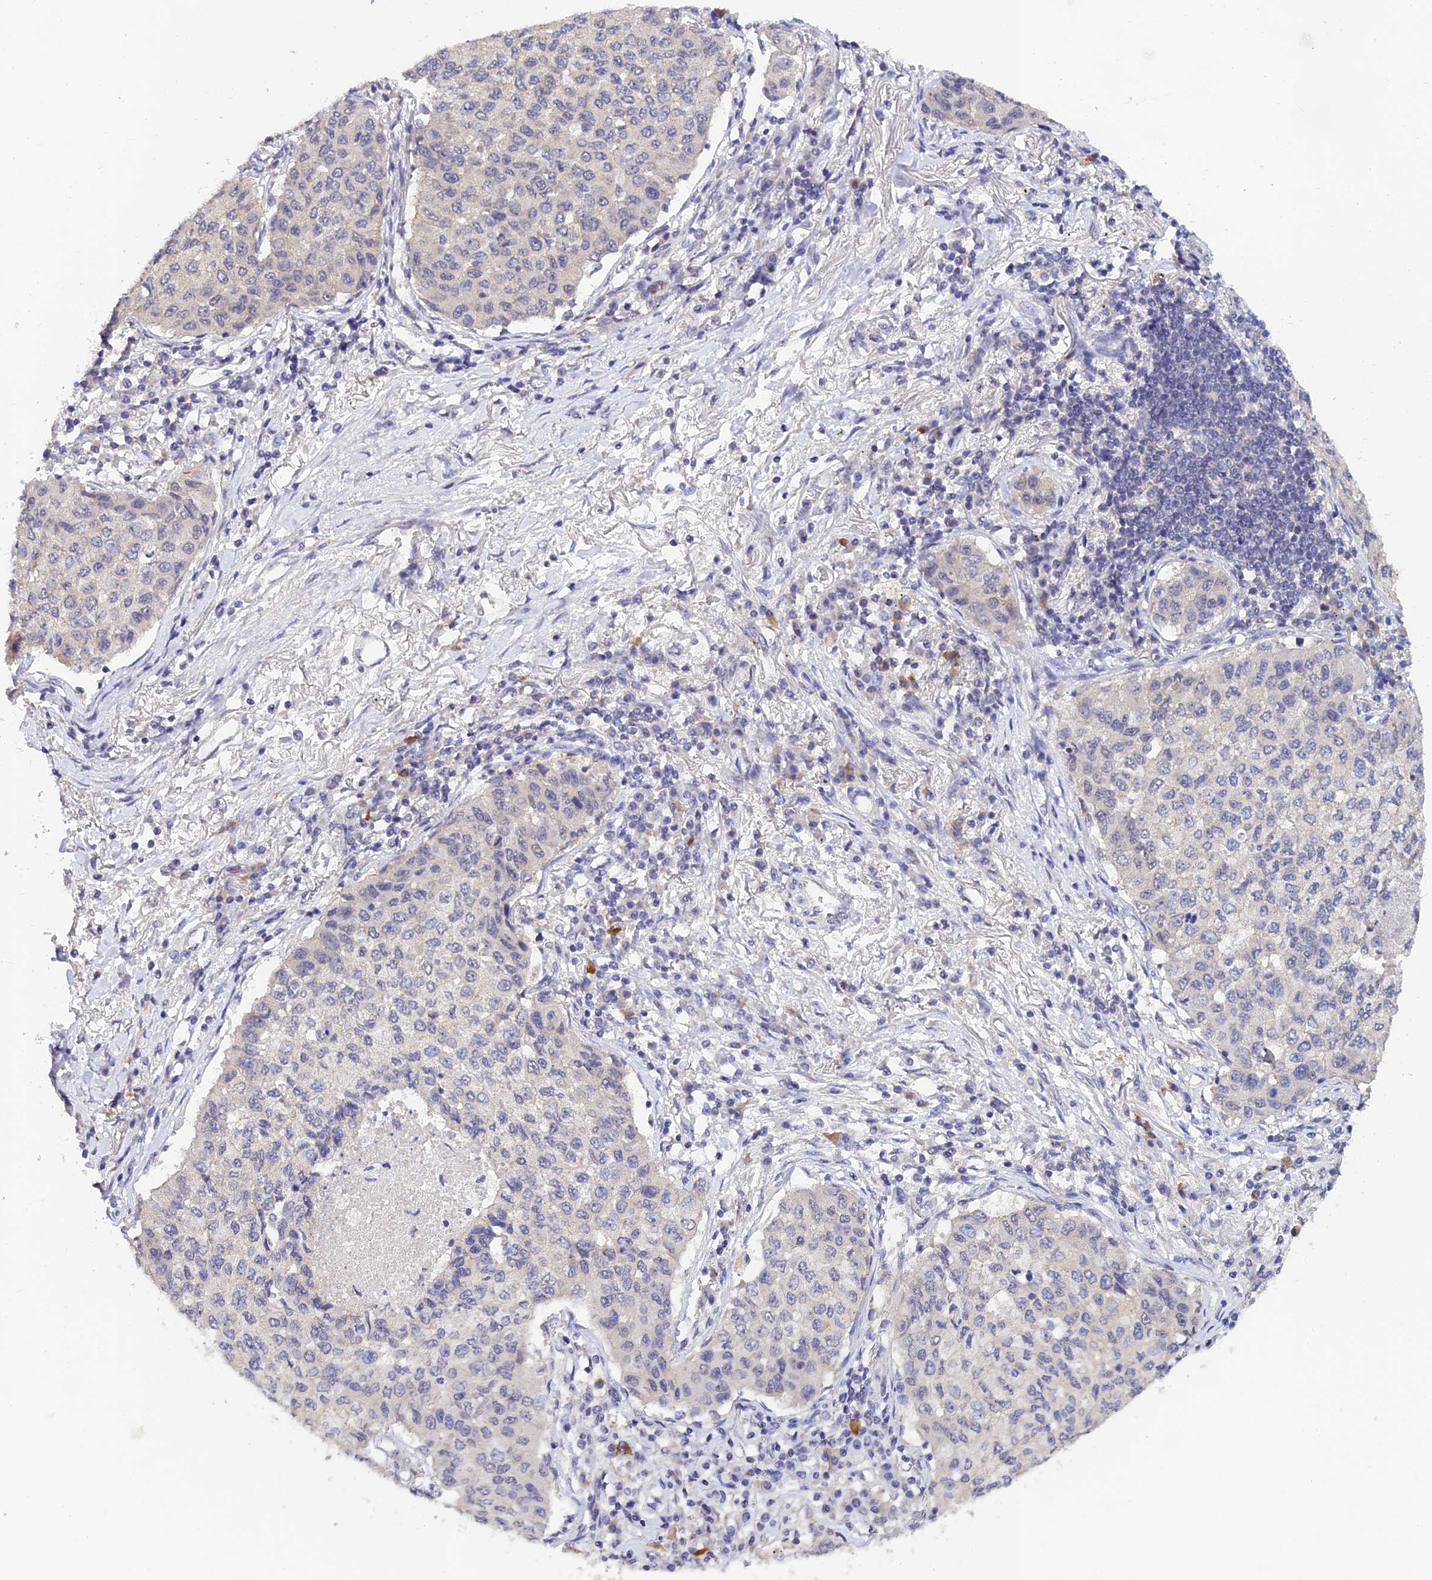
{"staining": {"intensity": "negative", "quantity": "none", "location": "none"}, "tissue": "lung cancer", "cell_type": "Tumor cells", "image_type": "cancer", "snomed": [{"axis": "morphology", "description": "Squamous cell carcinoma, NOS"}, {"axis": "topography", "description": "Lung"}], "caption": "This image is of lung cancer stained with immunohistochemistry to label a protein in brown with the nuclei are counter-stained blue. There is no positivity in tumor cells.", "gene": "HOXB1", "patient": {"sex": "male", "age": 74}}